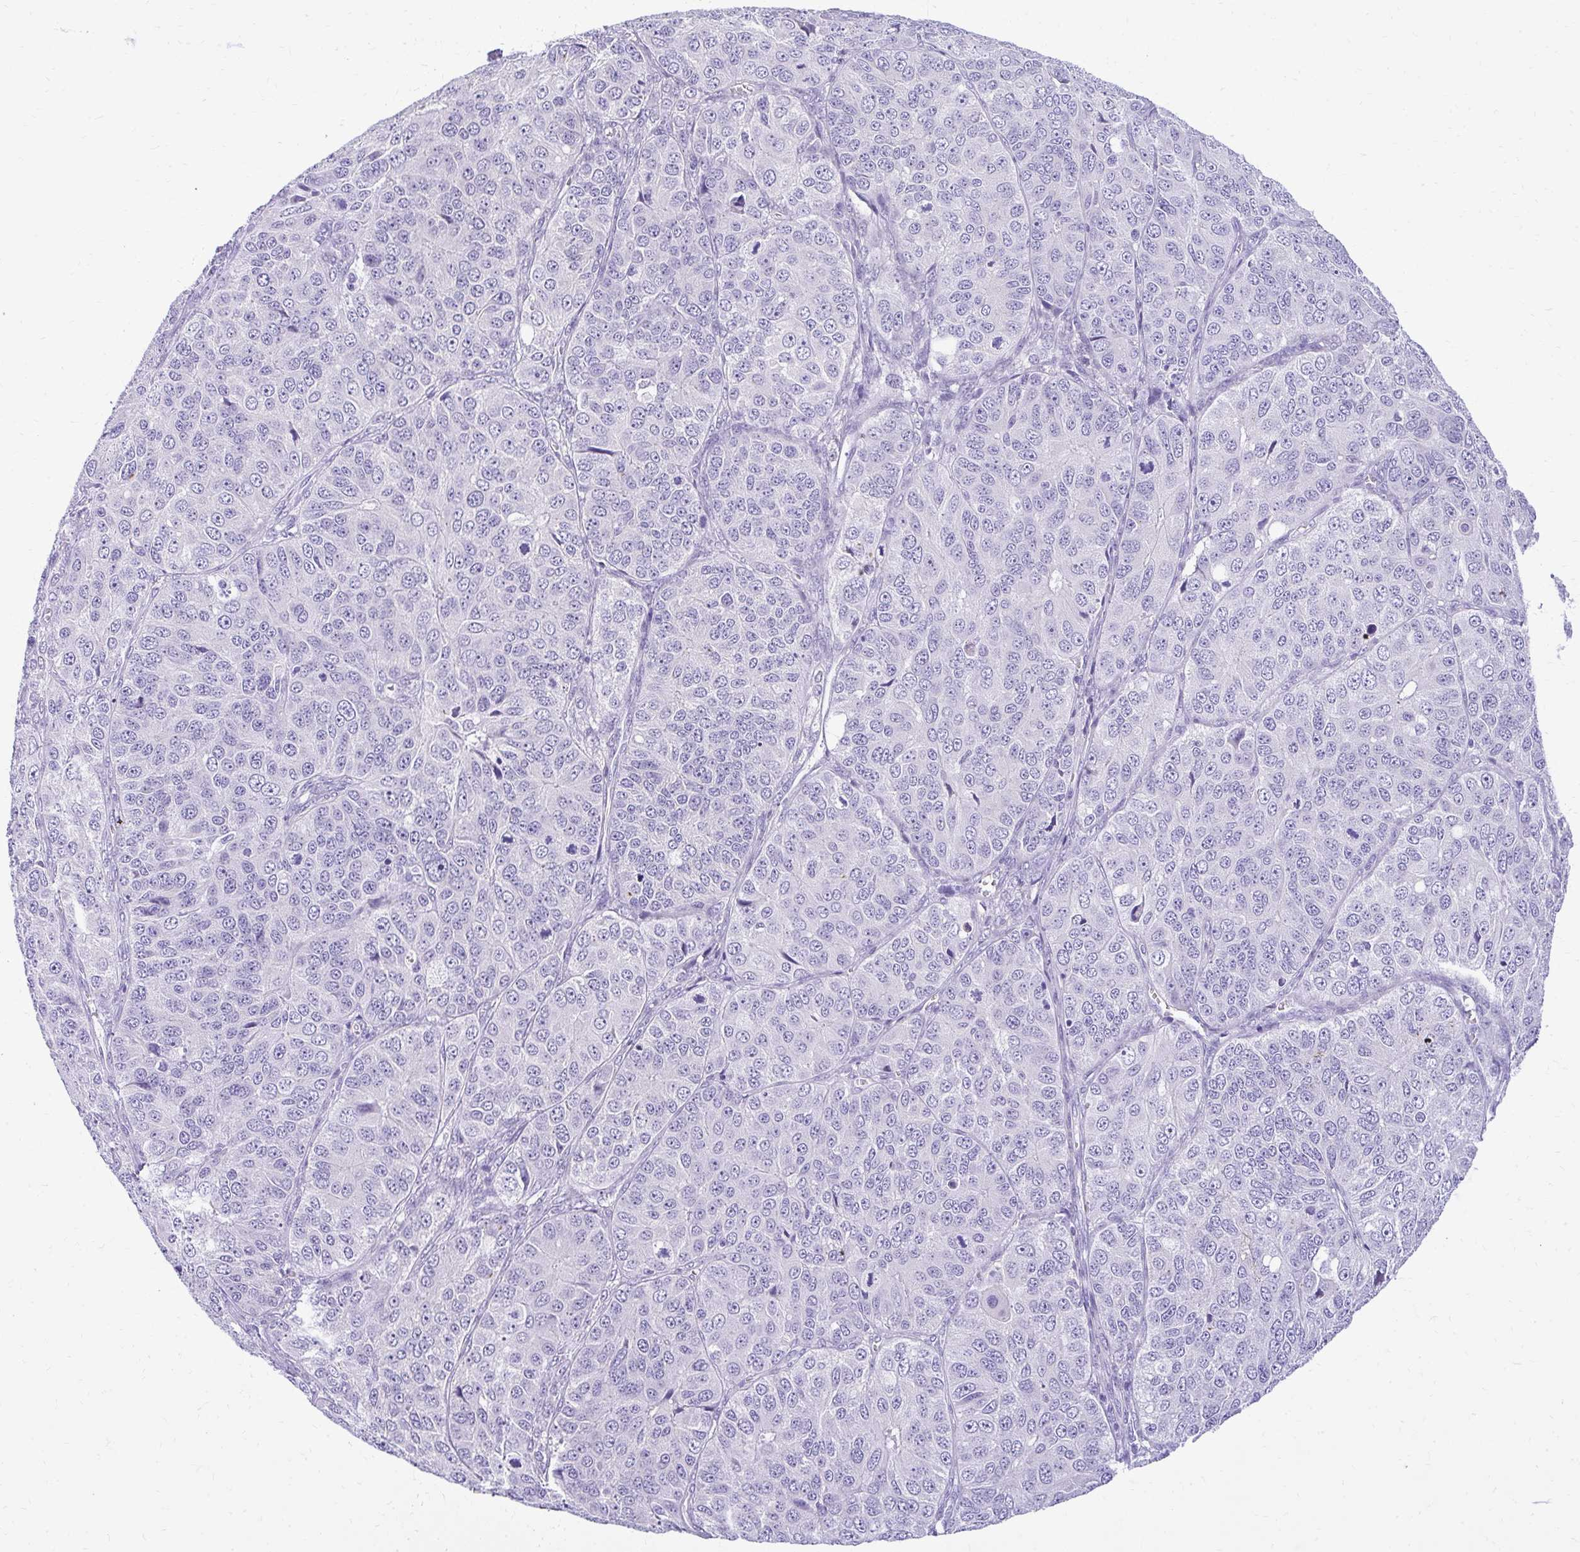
{"staining": {"intensity": "negative", "quantity": "none", "location": "none"}, "tissue": "ovarian cancer", "cell_type": "Tumor cells", "image_type": "cancer", "snomed": [{"axis": "morphology", "description": "Carcinoma, endometroid"}, {"axis": "topography", "description": "Ovary"}], "caption": "There is no significant staining in tumor cells of endometroid carcinoma (ovarian).", "gene": "PRAP1", "patient": {"sex": "female", "age": 51}}